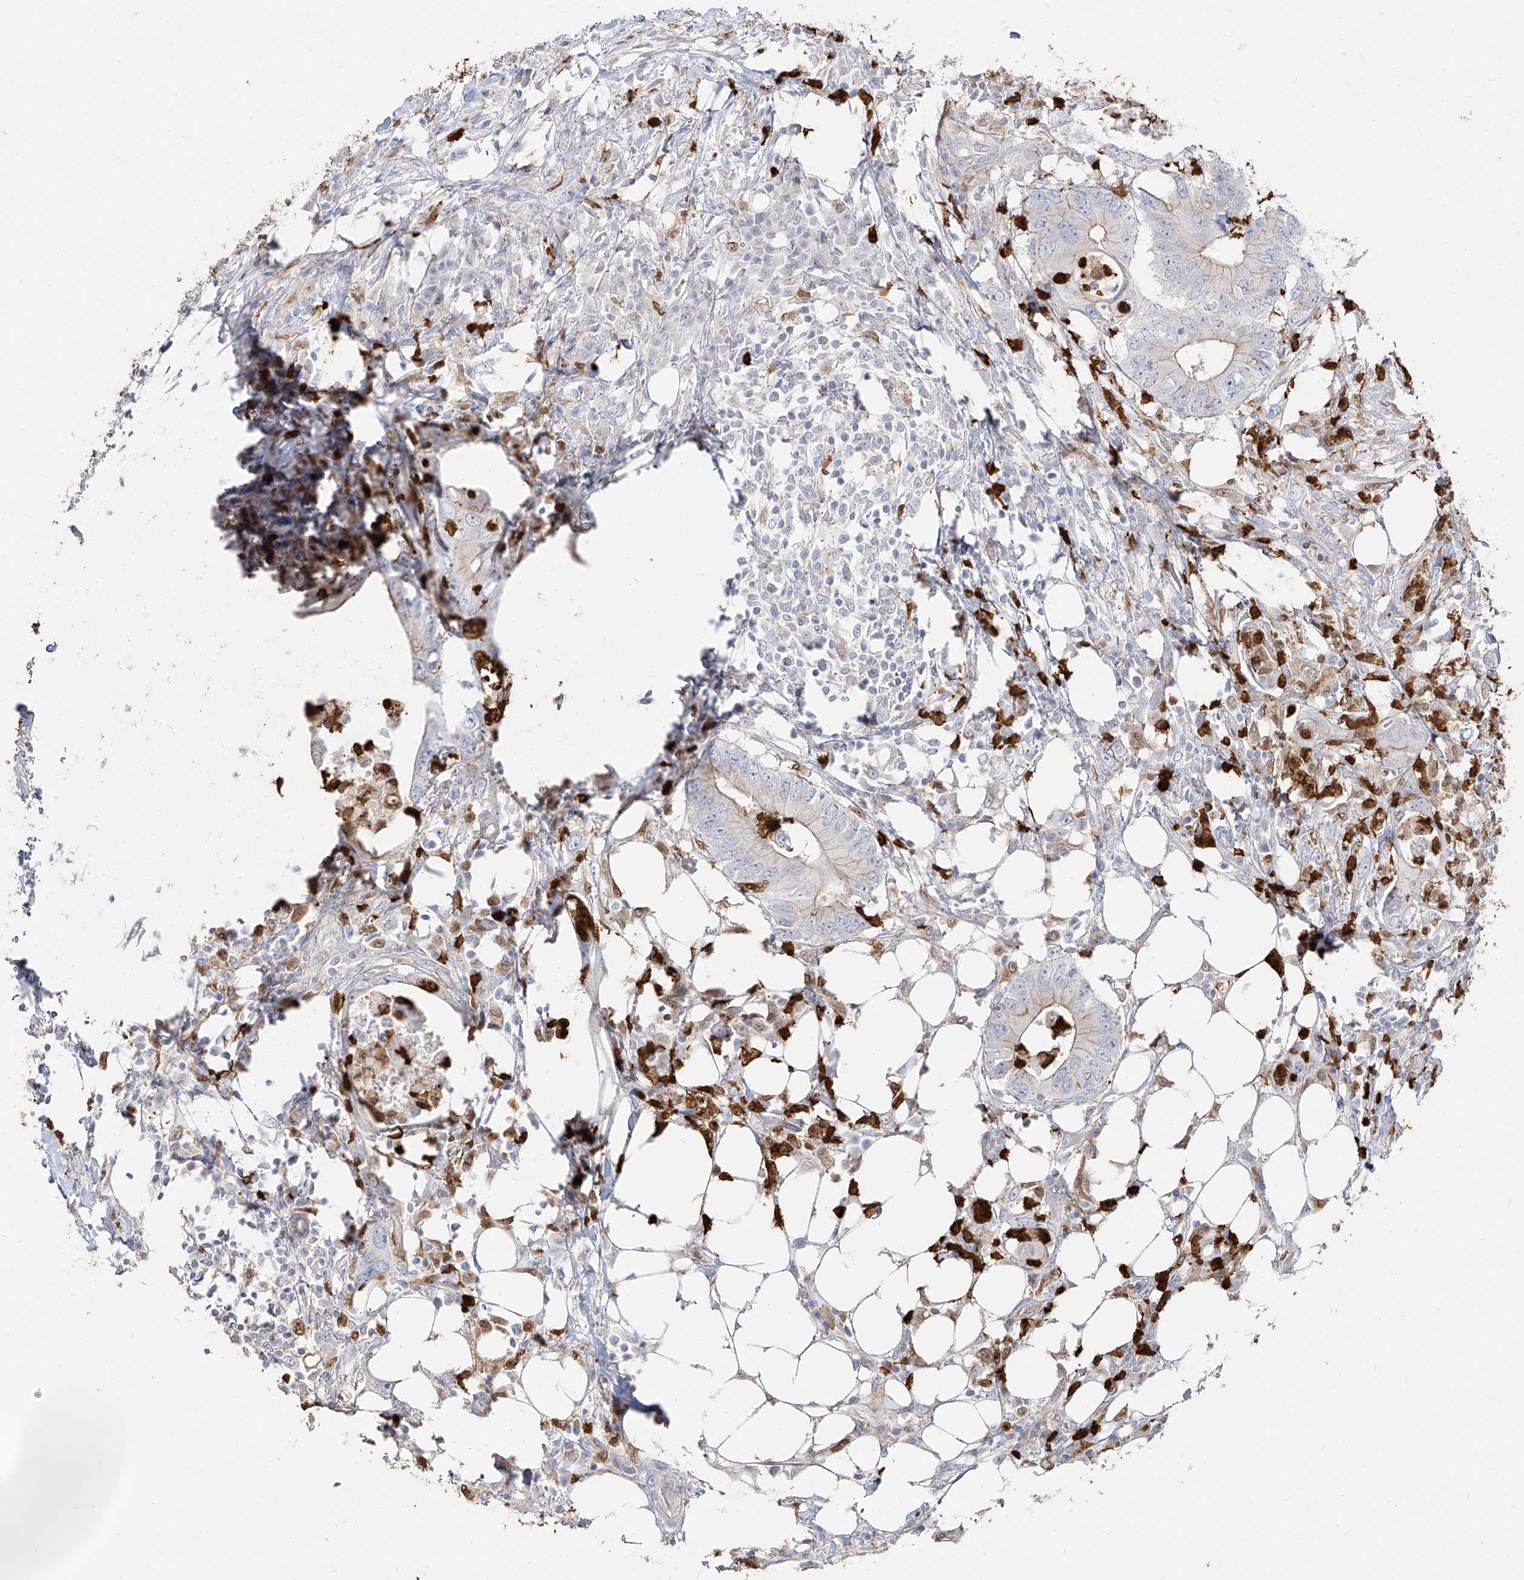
{"staining": {"intensity": "moderate", "quantity": "<25%", "location": "cytoplasmic/membranous"}, "tissue": "colorectal cancer", "cell_type": "Tumor cells", "image_type": "cancer", "snomed": [{"axis": "morphology", "description": "Adenocarcinoma, NOS"}, {"axis": "topography", "description": "Colon"}], "caption": "Colorectal adenocarcinoma stained with a protein marker demonstrates moderate staining in tumor cells.", "gene": "ZNF227", "patient": {"sex": "male", "age": 71}}